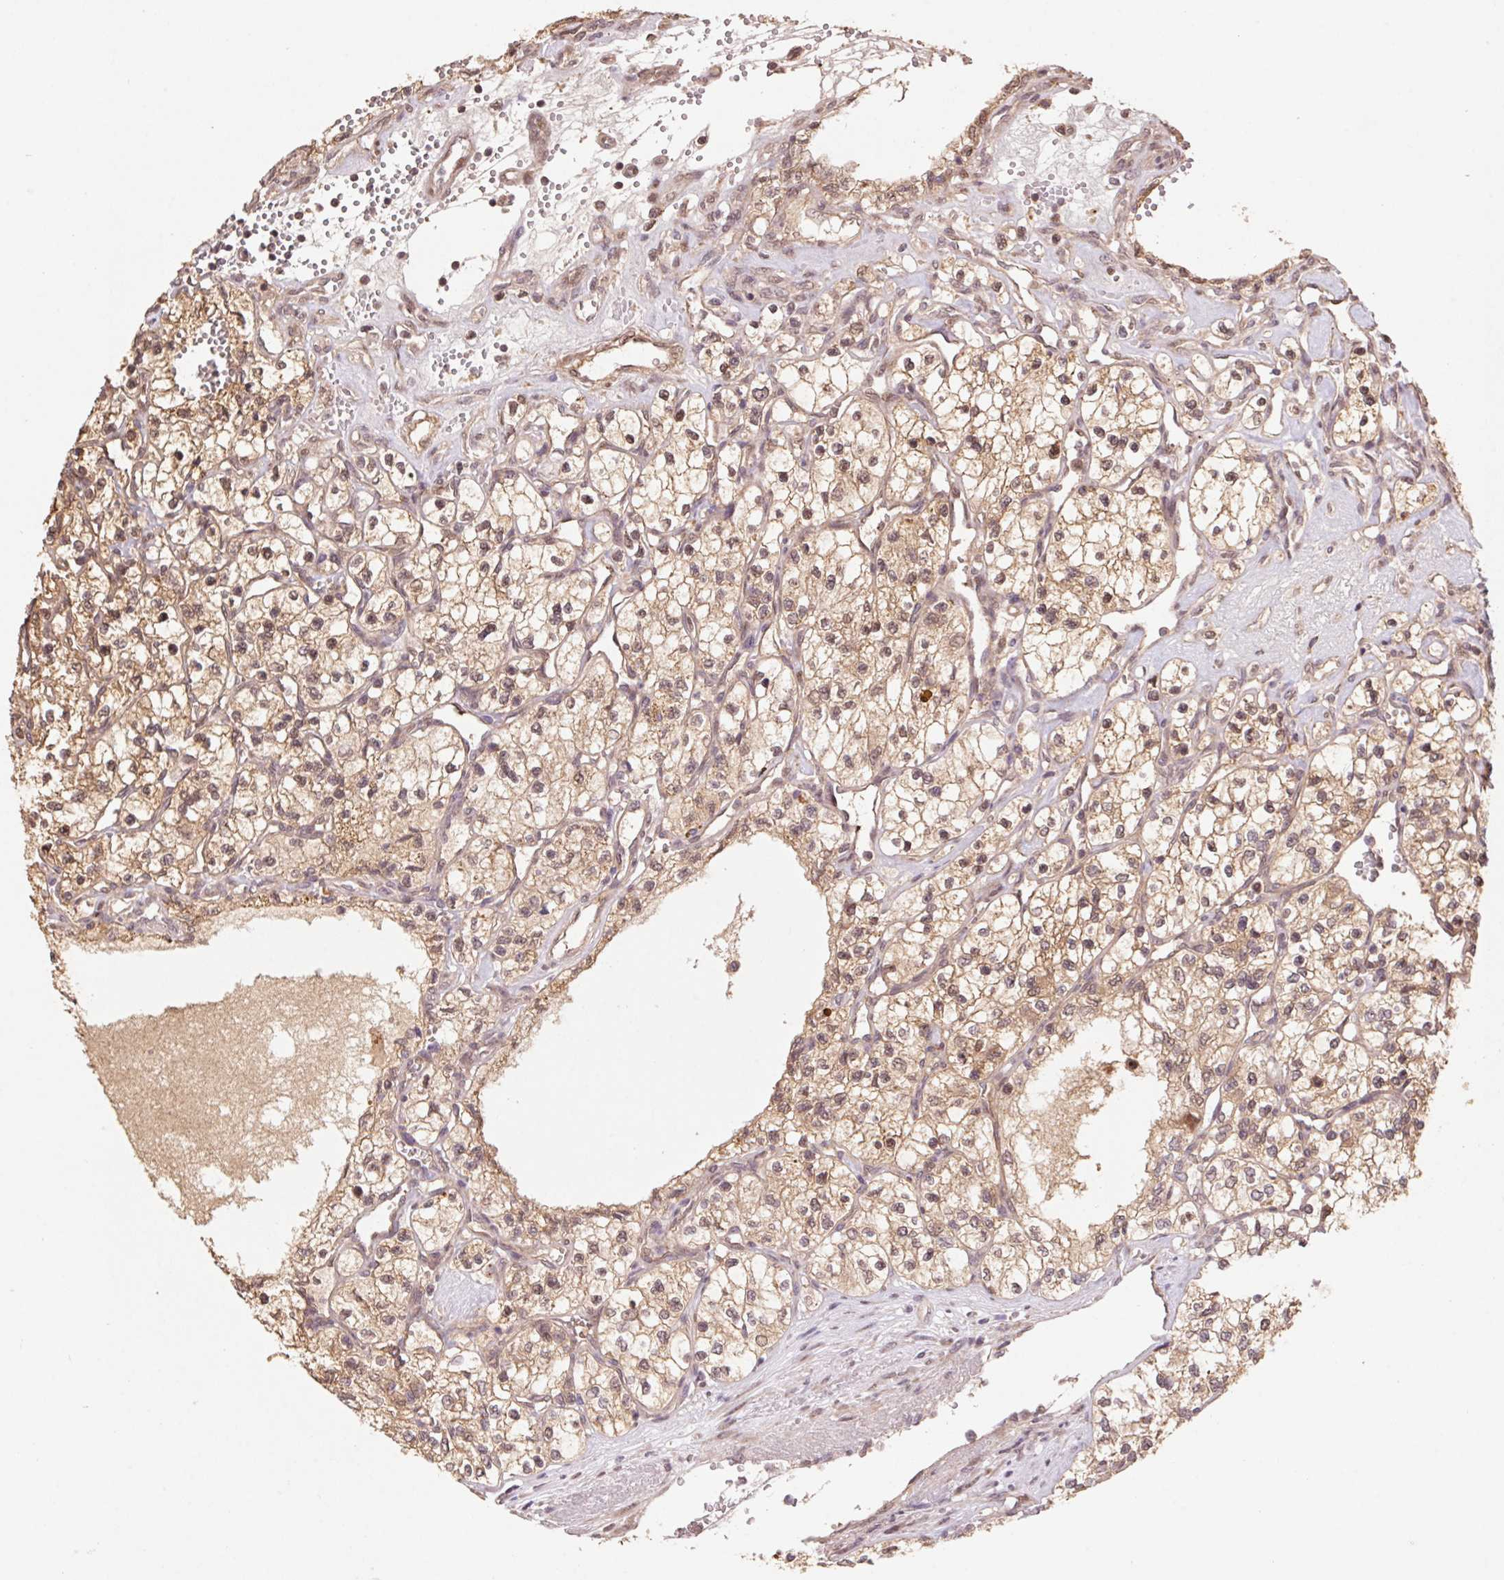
{"staining": {"intensity": "moderate", "quantity": ">75%", "location": "cytoplasmic/membranous,nuclear"}, "tissue": "renal cancer", "cell_type": "Tumor cells", "image_type": "cancer", "snomed": [{"axis": "morphology", "description": "Adenocarcinoma, NOS"}, {"axis": "topography", "description": "Kidney"}], "caption": "The photomicrograph shows a brown stain indicating the presence of a protein in the cytoplasmic/membranous and nuclear of tumor cells in adenocarcinoma (renal). The protein is stained brown, and the nuclei are stained in blue (DAB IHC with brightfield microscopy, high magnification).", "gene": "CUTA", "patient": {"sex": "female", "age": 69}}